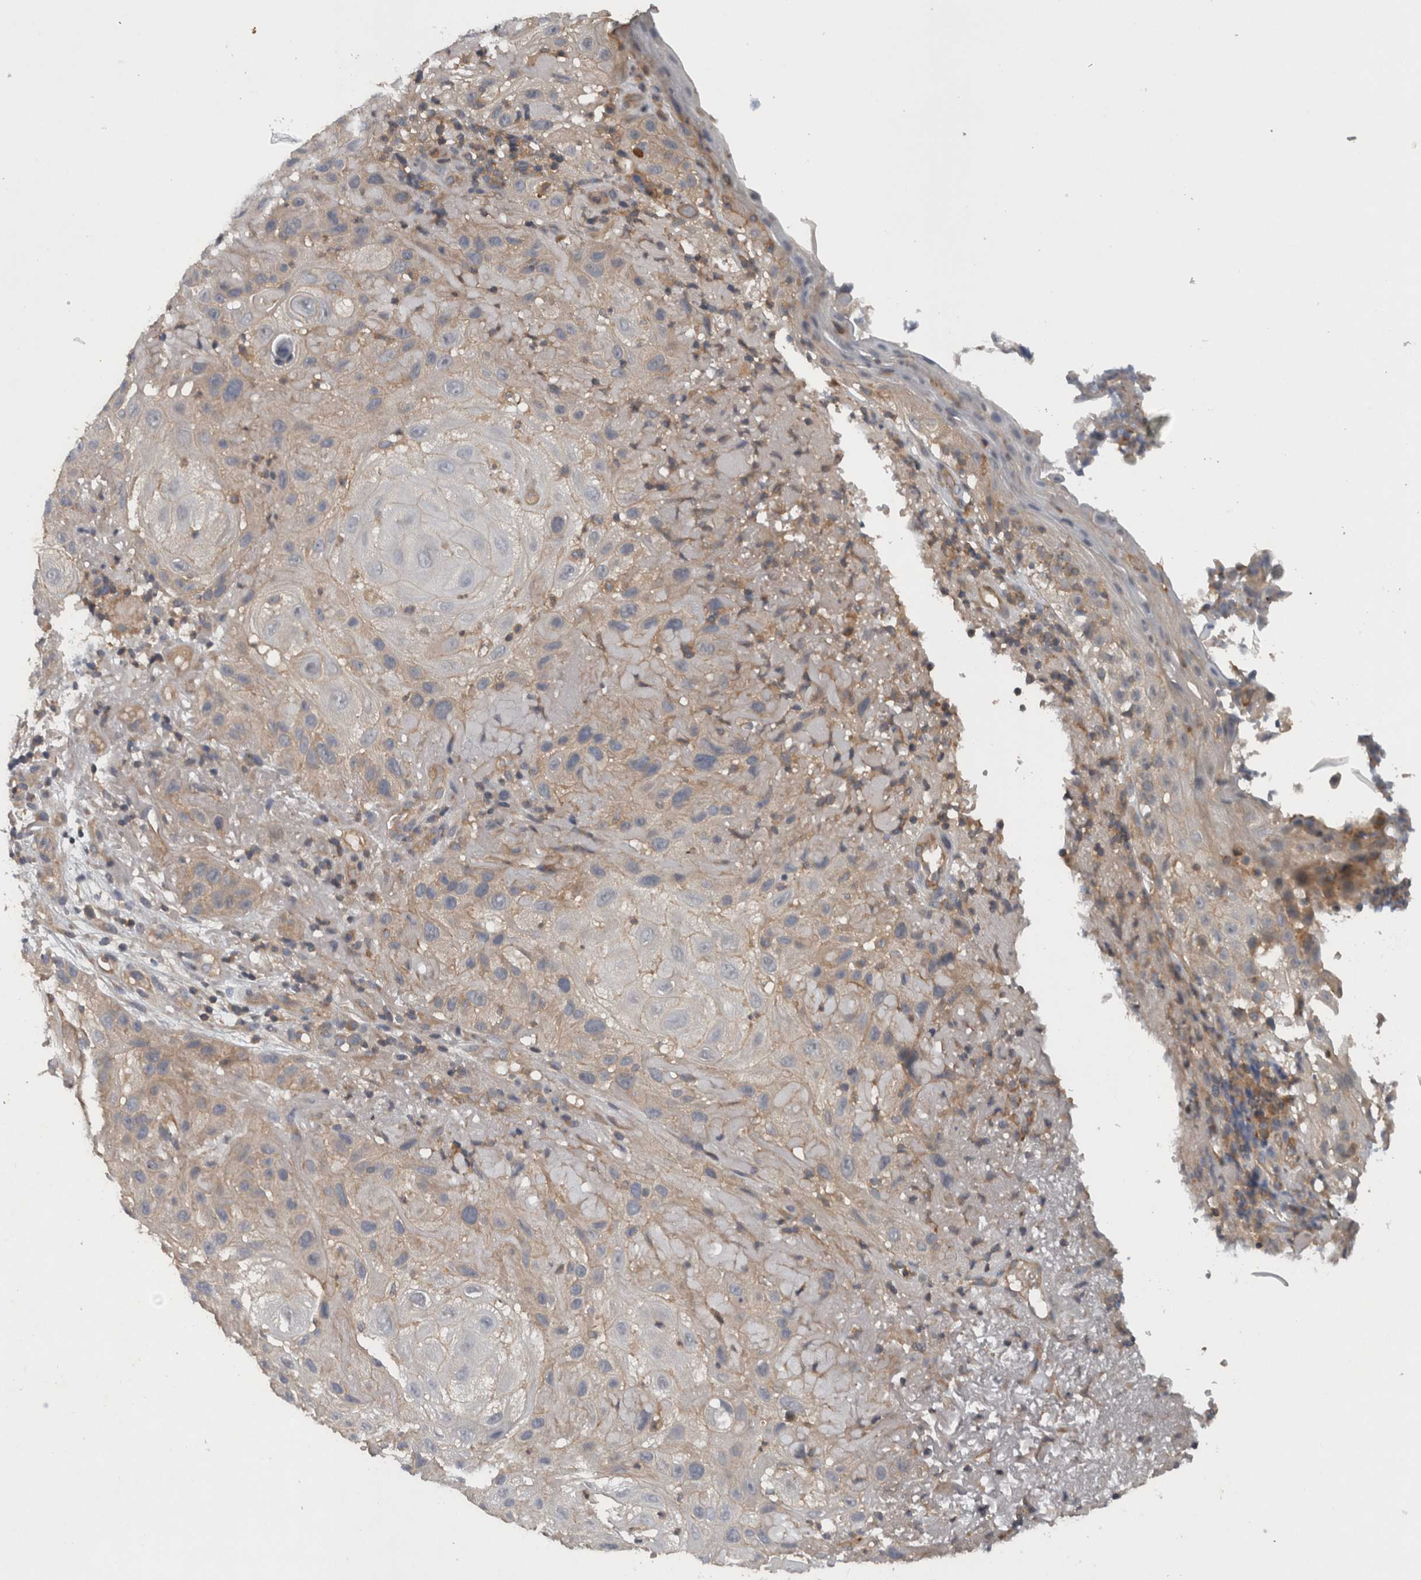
{"staining": {"intensity": "negative", "quantity": "none", "location": "none"}, "tissue": "skin cancer", "cell_type": "Tumor cells", "image_type": "cancer", "snomed": [{"axis": "morphology", "description": "Squamous cell carcinoma, NOS"}, {"axis": "topography", "description": "Skin"}], "caption": "This is an immunohistochemistry (IHC) micrograph of skin squamous cell carcinoma. There is no expression in tumor cells.", "gene": "SCARA5", "patient": {"sex": "female", "age": 96}}